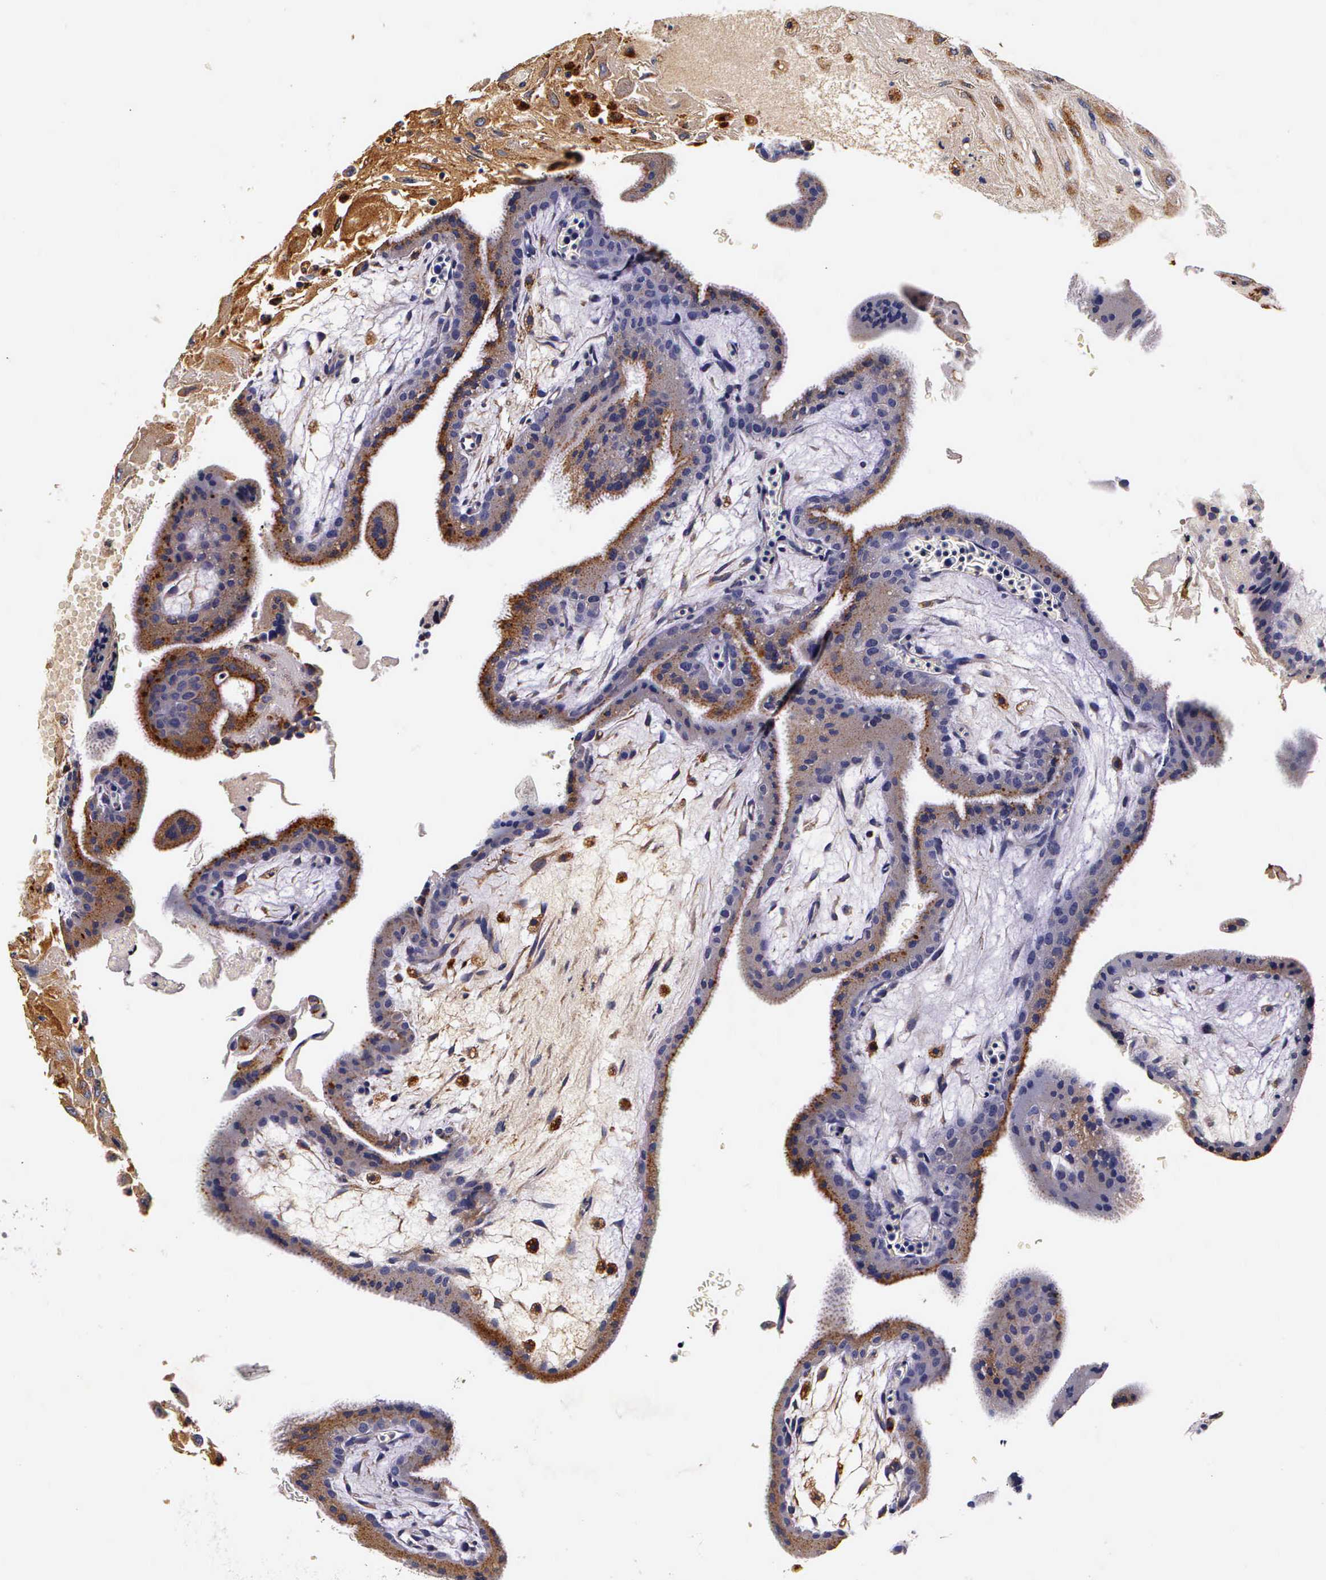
{"staining": {"intensity": "moderate", "quantity": "25%-75%", "location": "cytoplasmic/membranous"}, "tissue": "placenta", "cell_type": "Decidual cells", "image_type": "normal", "snomed": [{"axis": "morphology", "description": "Normal tissue, NOS"}, {"axis": "topography", "description": "Placenta"}], "caption": "Placenta stained for a protein exhibits moderate cytoplasmic/membranous positivity in decidual cells. The protein of interest is shown in brown color, while the nuclei are stained blue.", "gene": "CTSB", "patient": {"sex": "female", "age": 35}}